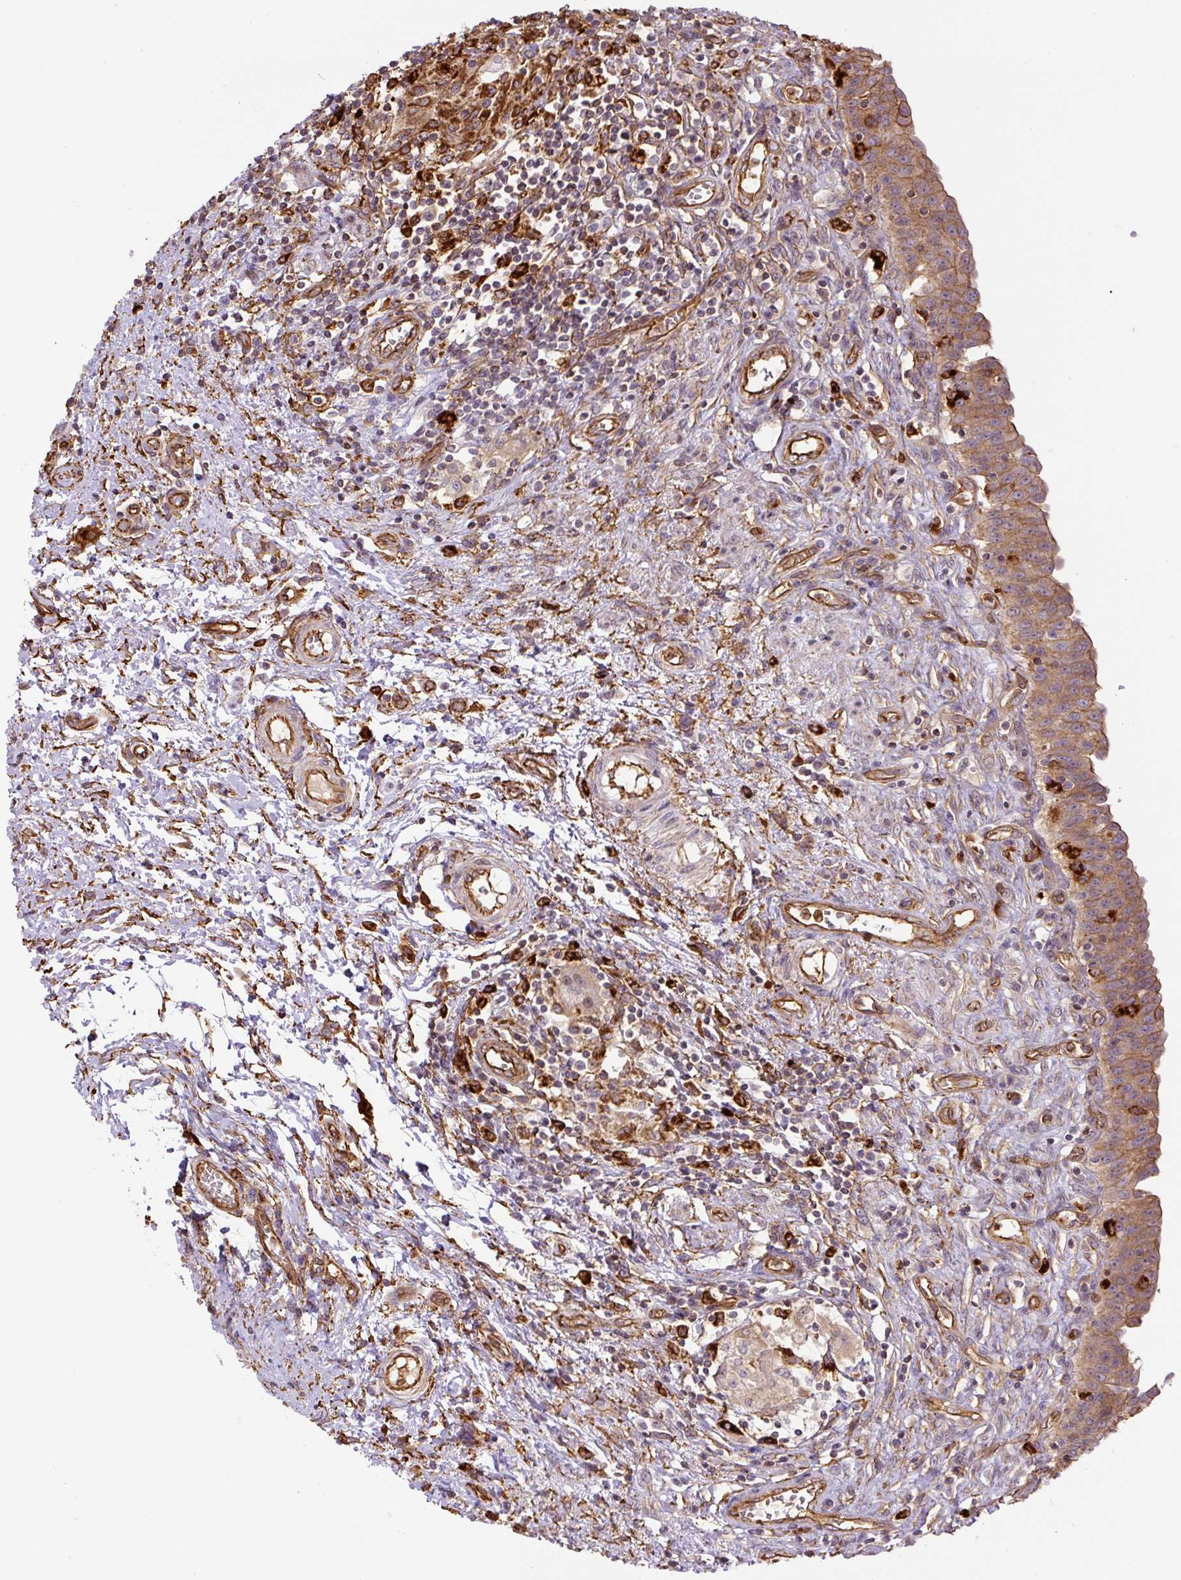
{"staining": {"intensity": "moderate", "quantity": ">75%", "location": "cytoplasmic/membranous"}, "tissue": "urinary bladder", "cell_type": "Urothelial cells", "image_type": "normal", "snomed": [{"axis": "morphology", "description": "Normal tissue, NOS"}, {"axis": "topography", "description": "Urinary bladder"}], "caption": "IHC micrograph of normal urinary bladder: human urinary bladder stained using immunohistochemistry demonstrates medium levels of moderate protein expression localized specifically in the cytoplasmic/membranous of urothelial cells, appearing as a cytoplasmic/membranous brown color.", "gene": "B3GALT5", "patient": {"sex": "male", "age": 71}}